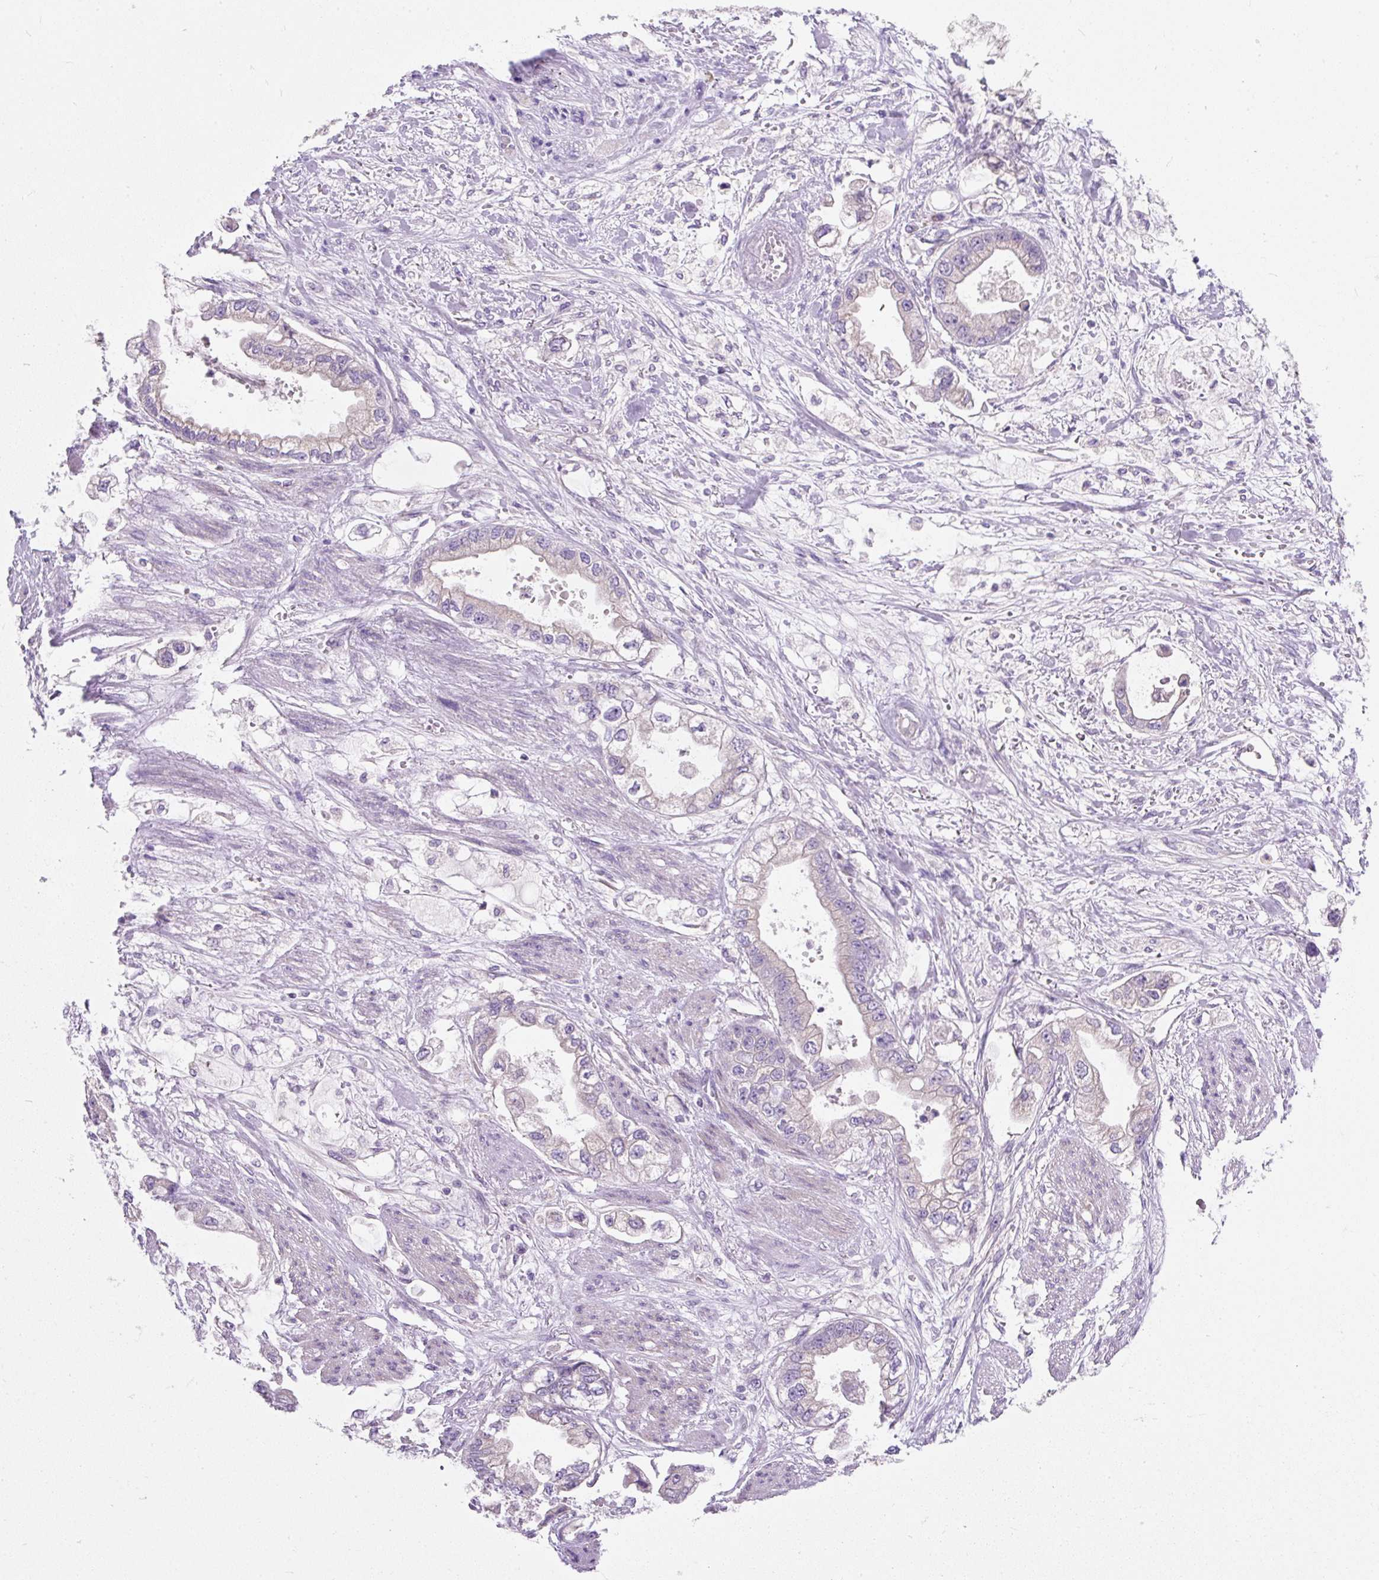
{"staining": {"intensity": "negative", "quantity": "none", "location": "none"}, "tissue": "stomach cancer", "cell_type": "Tumor cells", "image_type": "cancer", "snomed": [{"axis": "morphology", "description": "Adenocarcinoma, NOS"}, {"axis": "topography", "description": "Stomach"}], "caption": "An image of human stomach cancer is negative for staining in tumor cells. (Brightfield microscopy of DAB (3,3'-diaminobenzidine) immunohistochemistry at high magnification).", "gene": "SUSD5", "patient": {"sex": "male", "age": 62}}